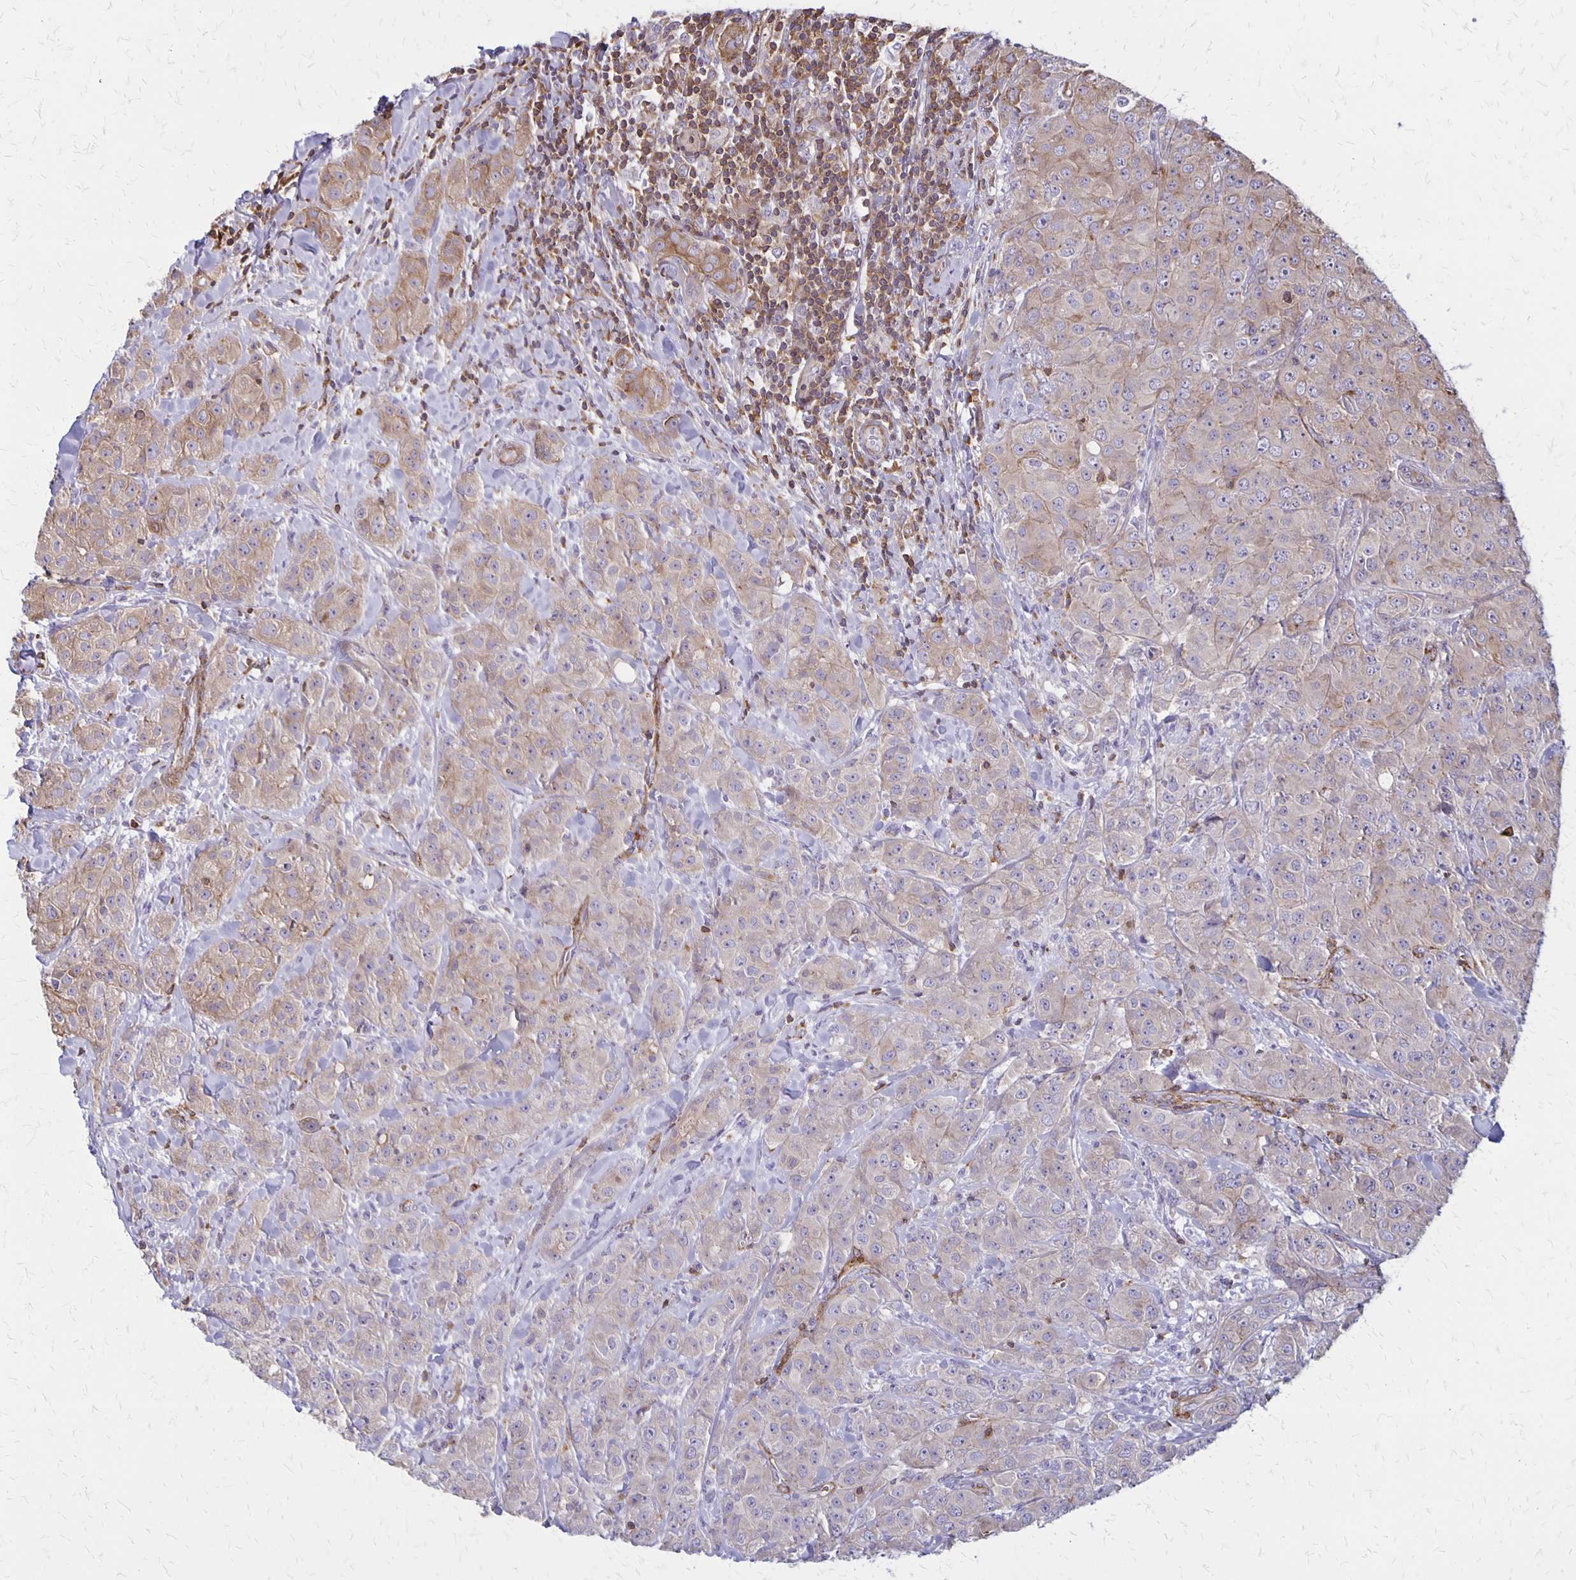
{"staining": {"intensity": "weak", "quantity": "25%-75%", "location": "cytoplasmic/membranous"}, "tissue": "breast cancer", "cell_type": "Tumor cells", "image_type": "cancer", "snomed": [{"axis": "morphology", "description": "Normal tissue, NOS"}, {"axis": "morphology", "description": "Duct carcinoma"}, {"axis": "topography", "description": "Breast"}], "caption": "A micrograph of human breast cancer (invasive ductal carcinoma) stained for a protein reveals weak cytoplasmic/membranous brown staining in tumor cells.", "gene": "SEPTIN5", "patient": {"sex": "female", "age": 43}}